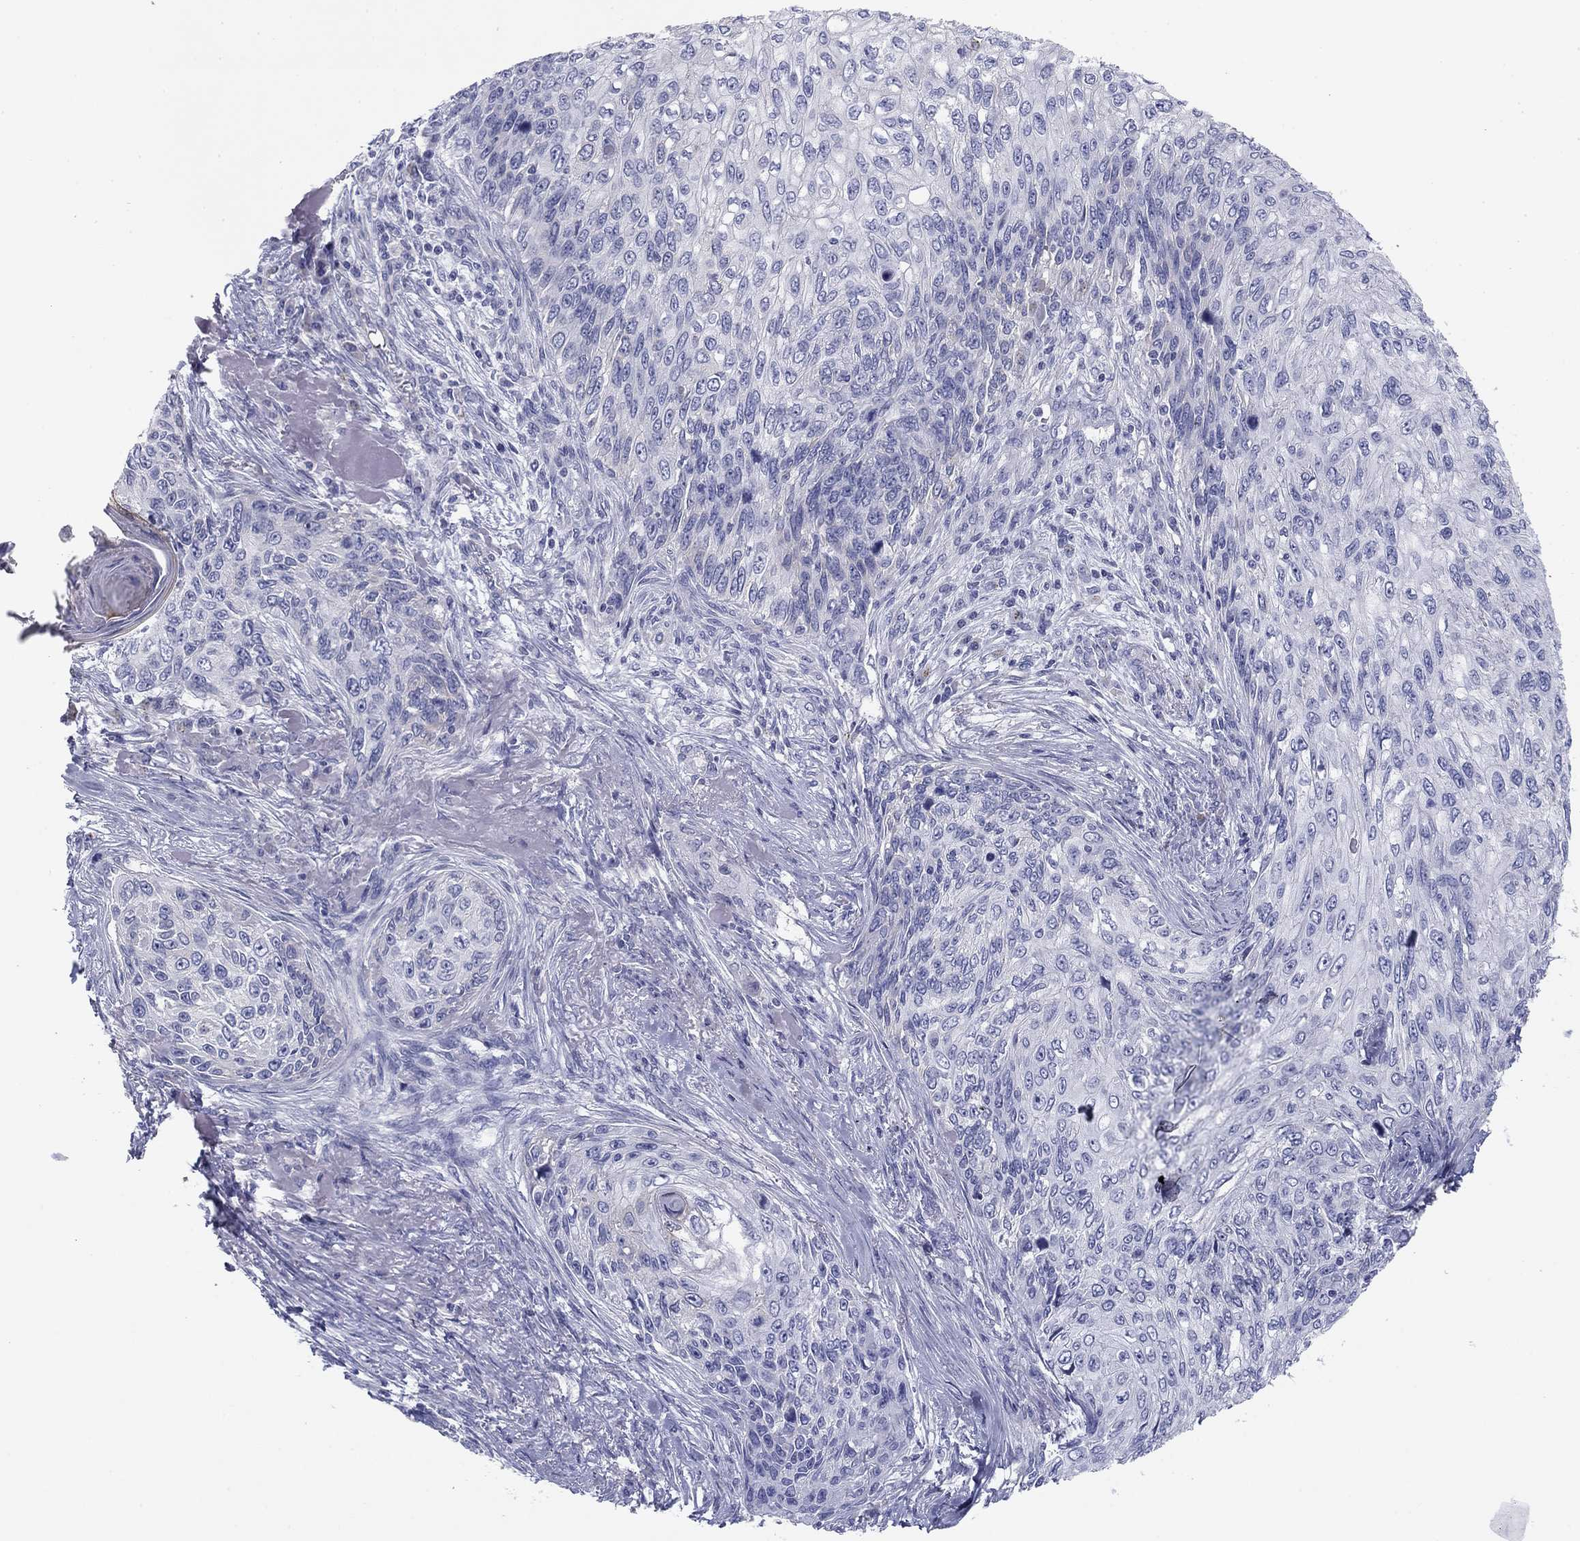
{"staining": {"intensity": "negative", "quantity": "none", "location": "none"}, "tissue": "skin cancer", "cell_type": "Tumor cells", "image_type": "cancer", "snomed": [{"axis": "morphology", "description": "Squamous cell carcinoma, NOS"}, {"axis": "topography", "description": "Skin"}], "caption": "Human squamous cell carcinoma (skin) stained for a protein using IHC exhibits no positivity in tumor cells.", "gene": "SEPTIN3", "patient": {"sex": "male", "age": 92}}